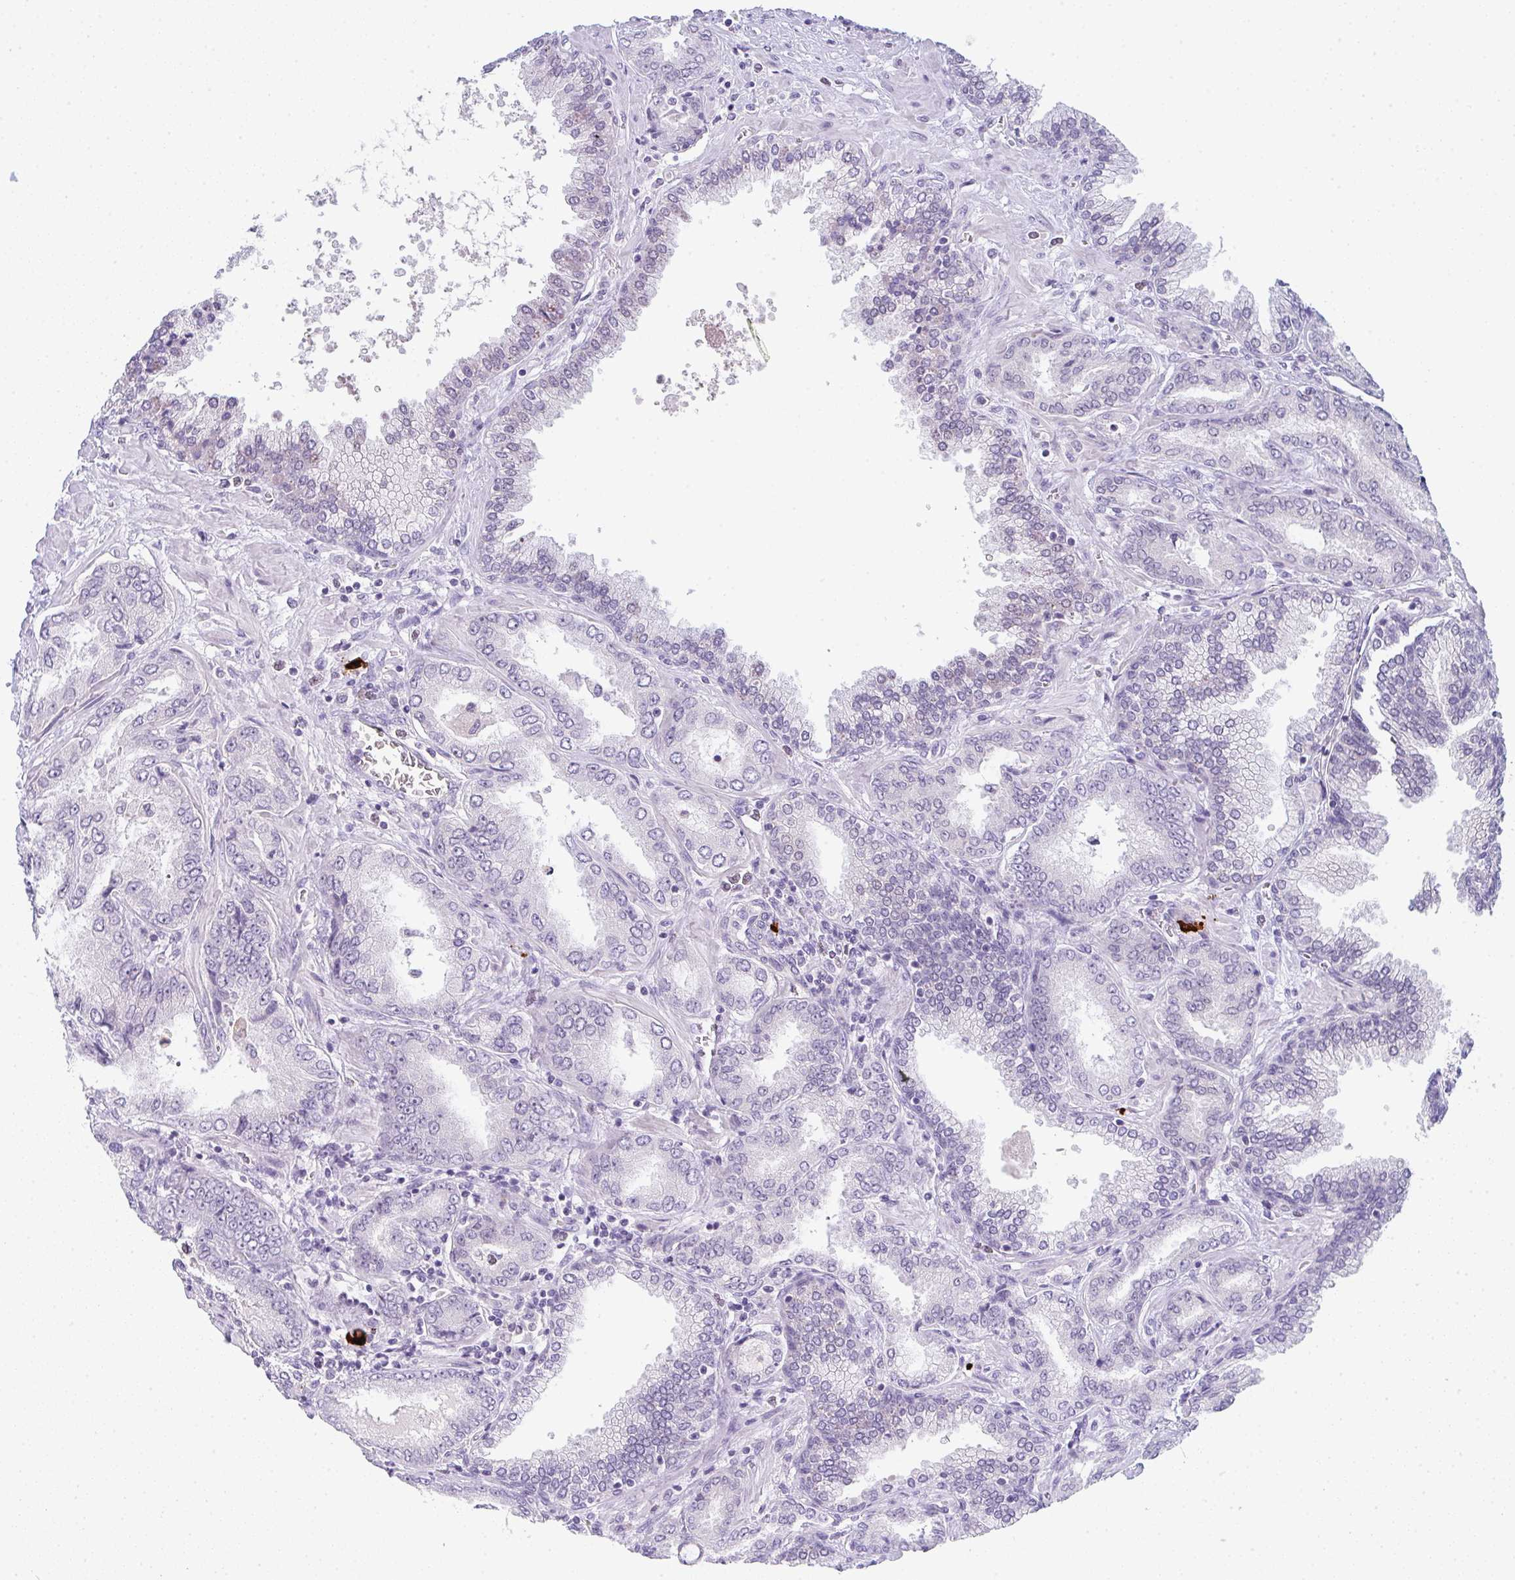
{"staining": {"intensity": "negative", "quantity": "none", "location": "none"}, "tissue": "prostate cancer", "cell_type": "Tumor cells", "image_type": "cancer", "snomed": [{"axis": "morphology", "description": "Adenocarcinoma, High grade"}, {"axis": "topography", "description": "Prostate"}], "caption": "The image shows no significant expression in tumor cells of prostate adenocarcinoma (high-grade). The staining is performed using DAB brown chromogen with nuclei counter-stained in using hematoxylin.", "gene": "CACNA1S", "patient": {"sex": "male", "age": 72}}